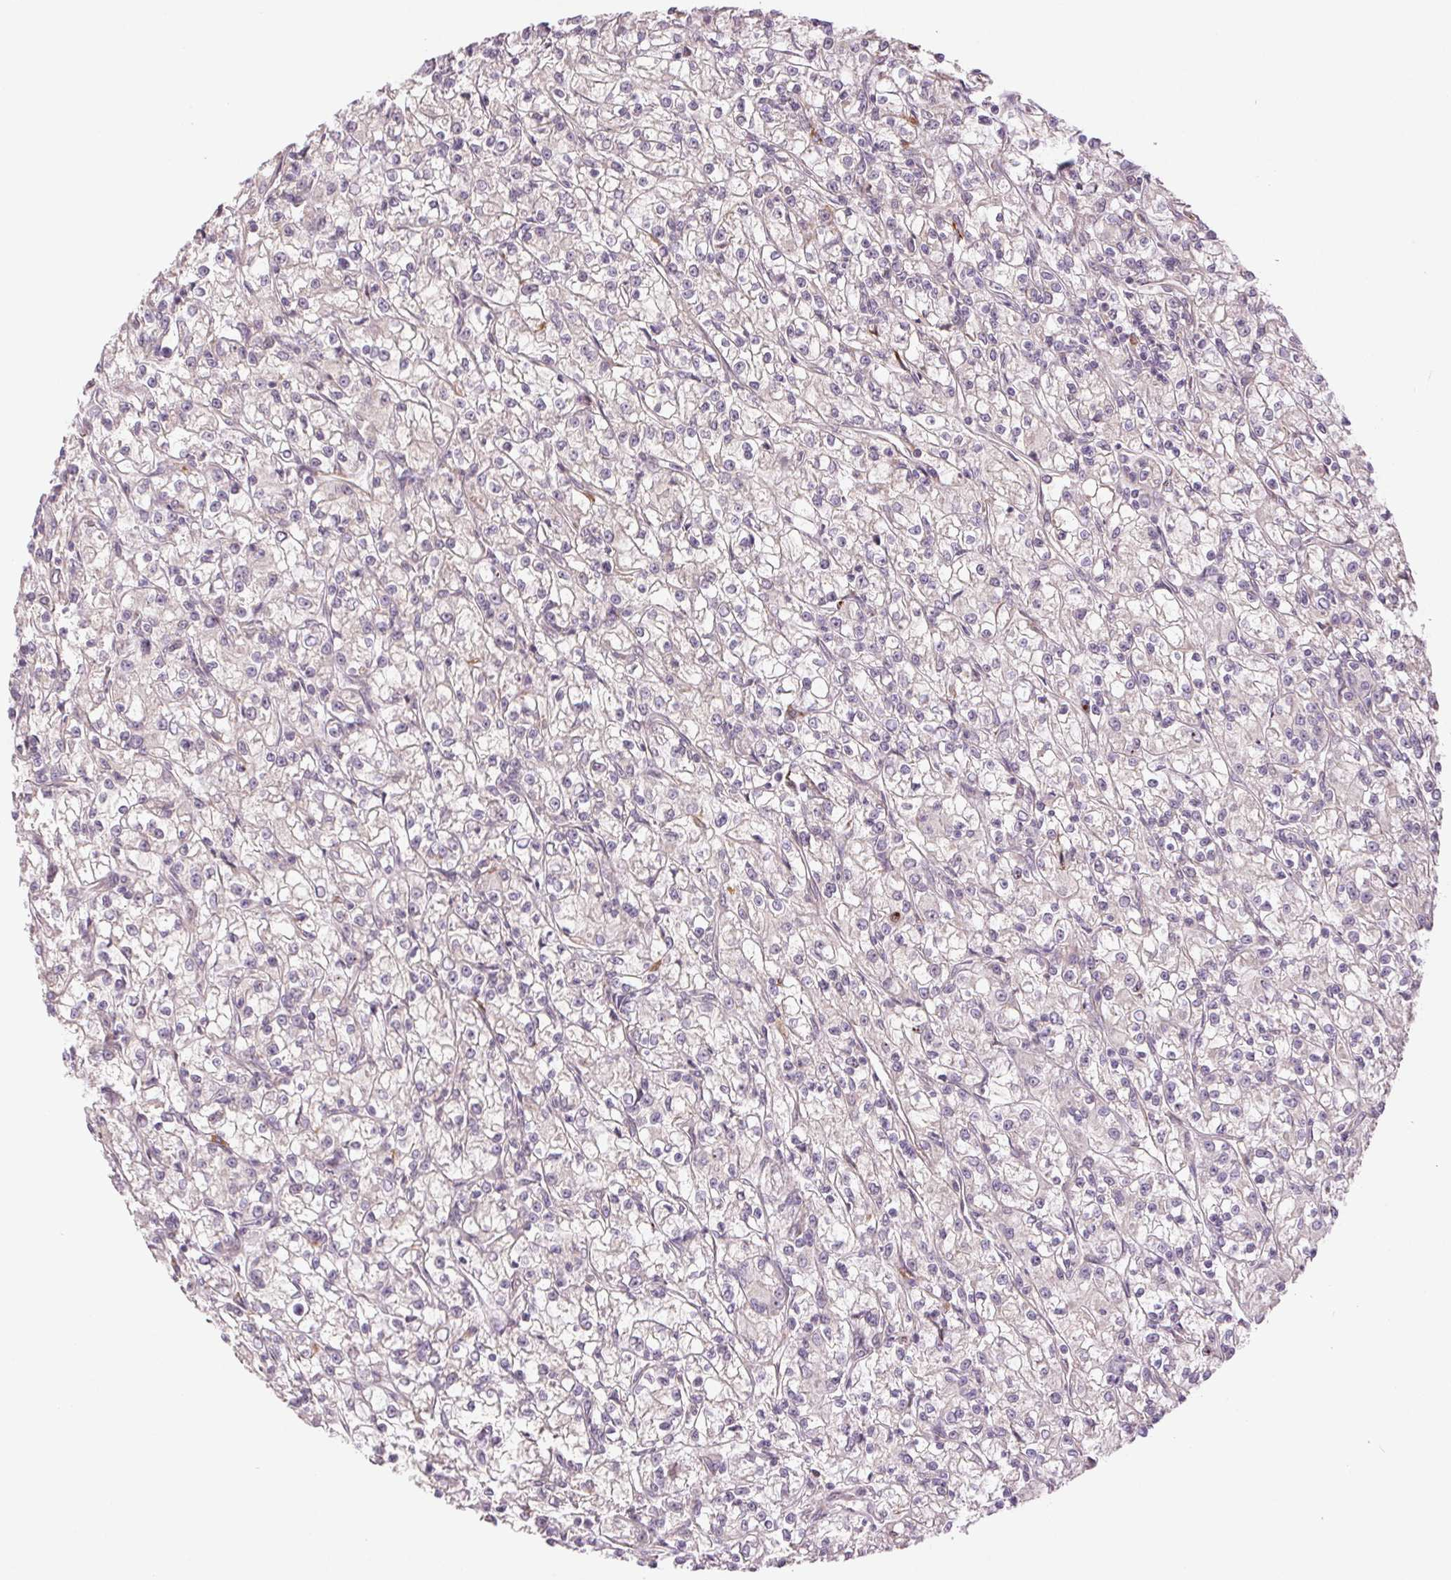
{"staining": {"intensity": "negative", "quantity": "none", "location": "none"}, "tissue": "renal cancer", "cell_type": "Tumor cells", "image_type": "cancer", "snomed": [{"axis": "morphology", "description": "Adenocarcinoma, NOS"}, {"axis": "topography", "description": "Kidney"}], "caption": "Immunohistochemistry of renal cancer (adenocarcinoma) shows no positivity in tumor cells. (DAB immunohistochemistry with hematoxylin counter stain).", "gene": "METTL17", "patient": {"sex": "female", "age": 59}}